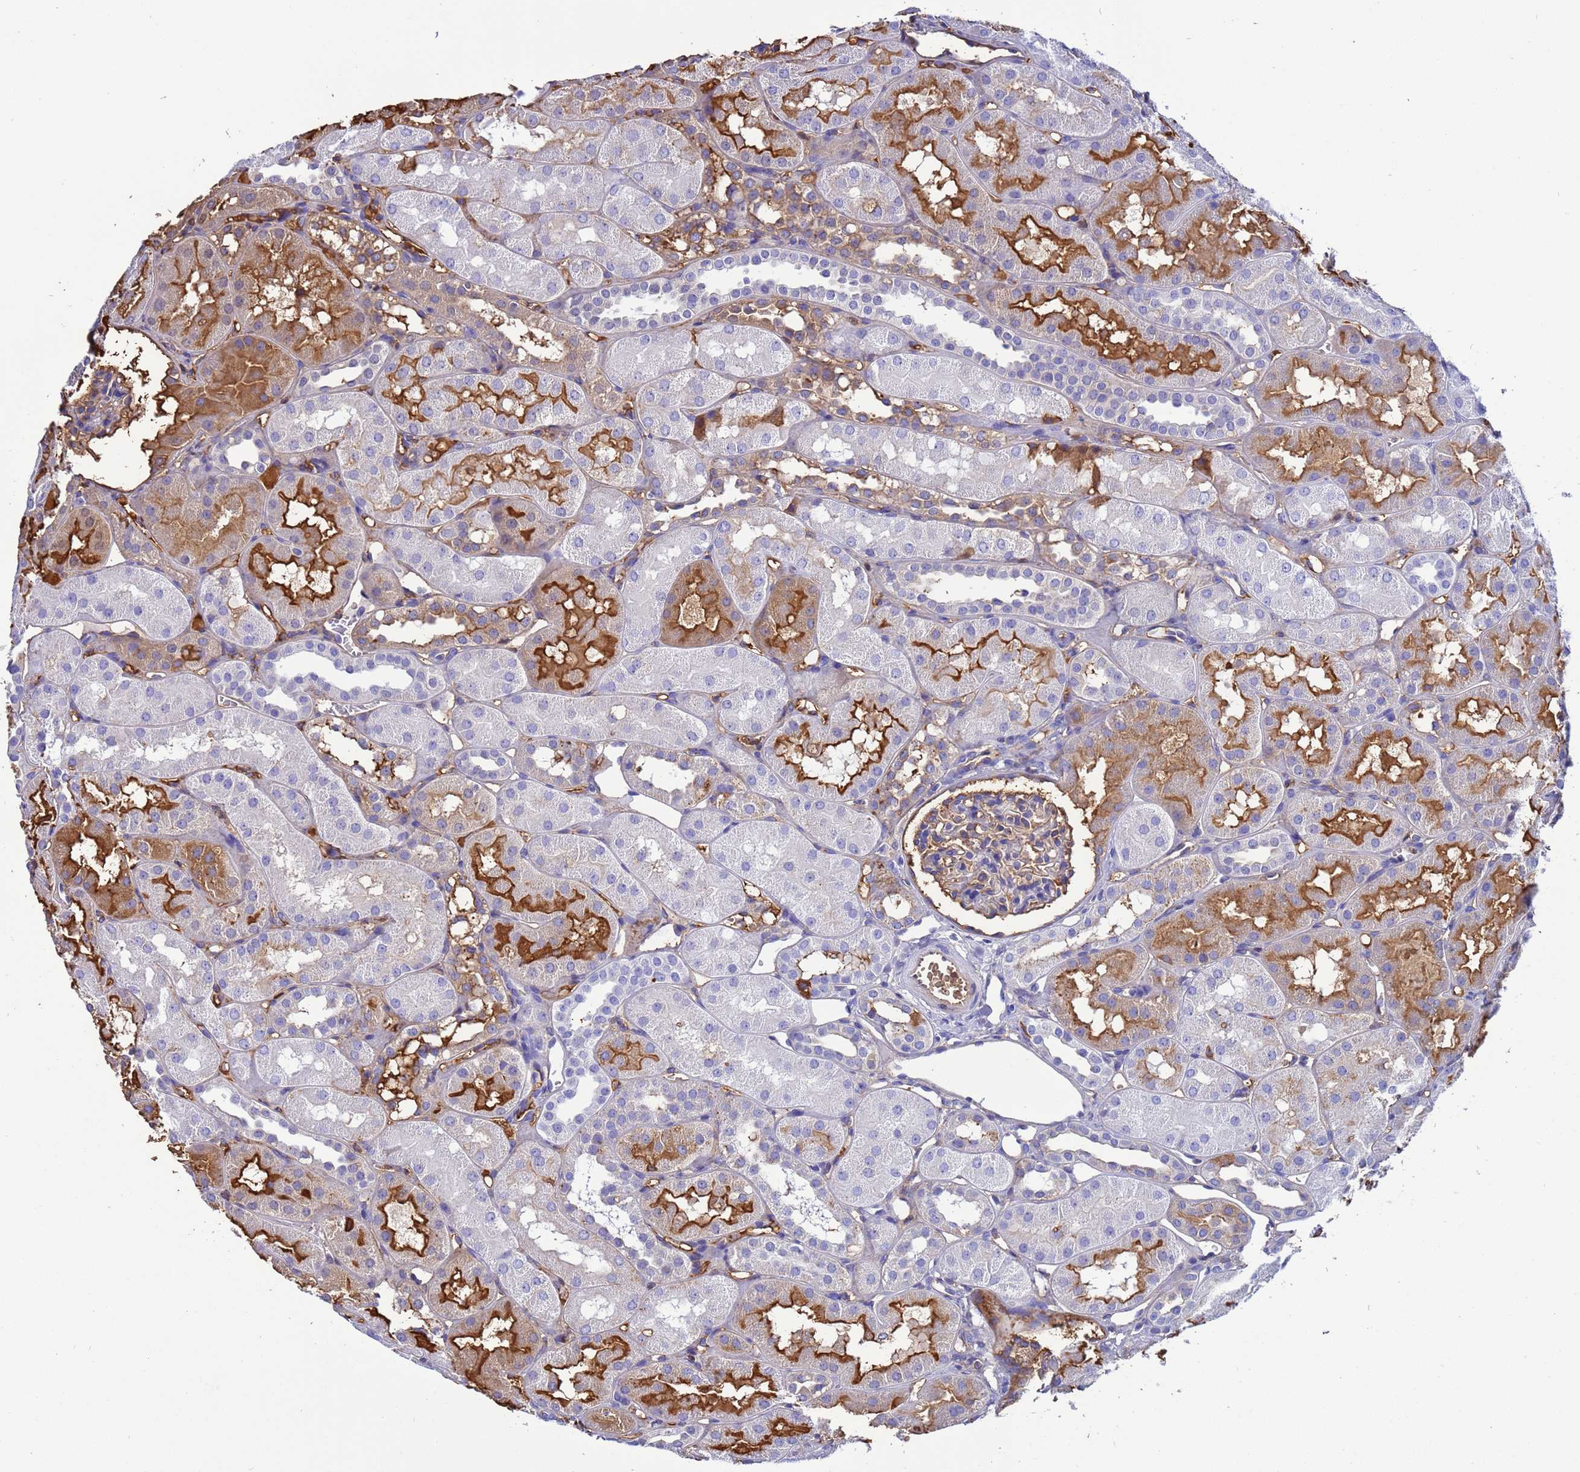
{"staining": {"intensity": "weak", "quantity": "25%-75%", "location": "cytoplasmic/membranous"}, "tissue": "kidney", "cell_type": "Cells in glomeruli", "image_type": "normal", "snomed": [{"axis": "morphology", "description": "Normal tissue, NOS"}, {"axis": "topography", "description": "Kidney"}, {"axis": "topography", "description": "Urinary bladder"}], "caption": "Kidney stained with DAB immunohistochemistry (IHC) shows low levels of weak cytoplasmic/membranous expression in about 25%-75% of cells in glomeruli.", "gene": "H1", "patient": {"sex": "male", "age": 16}}